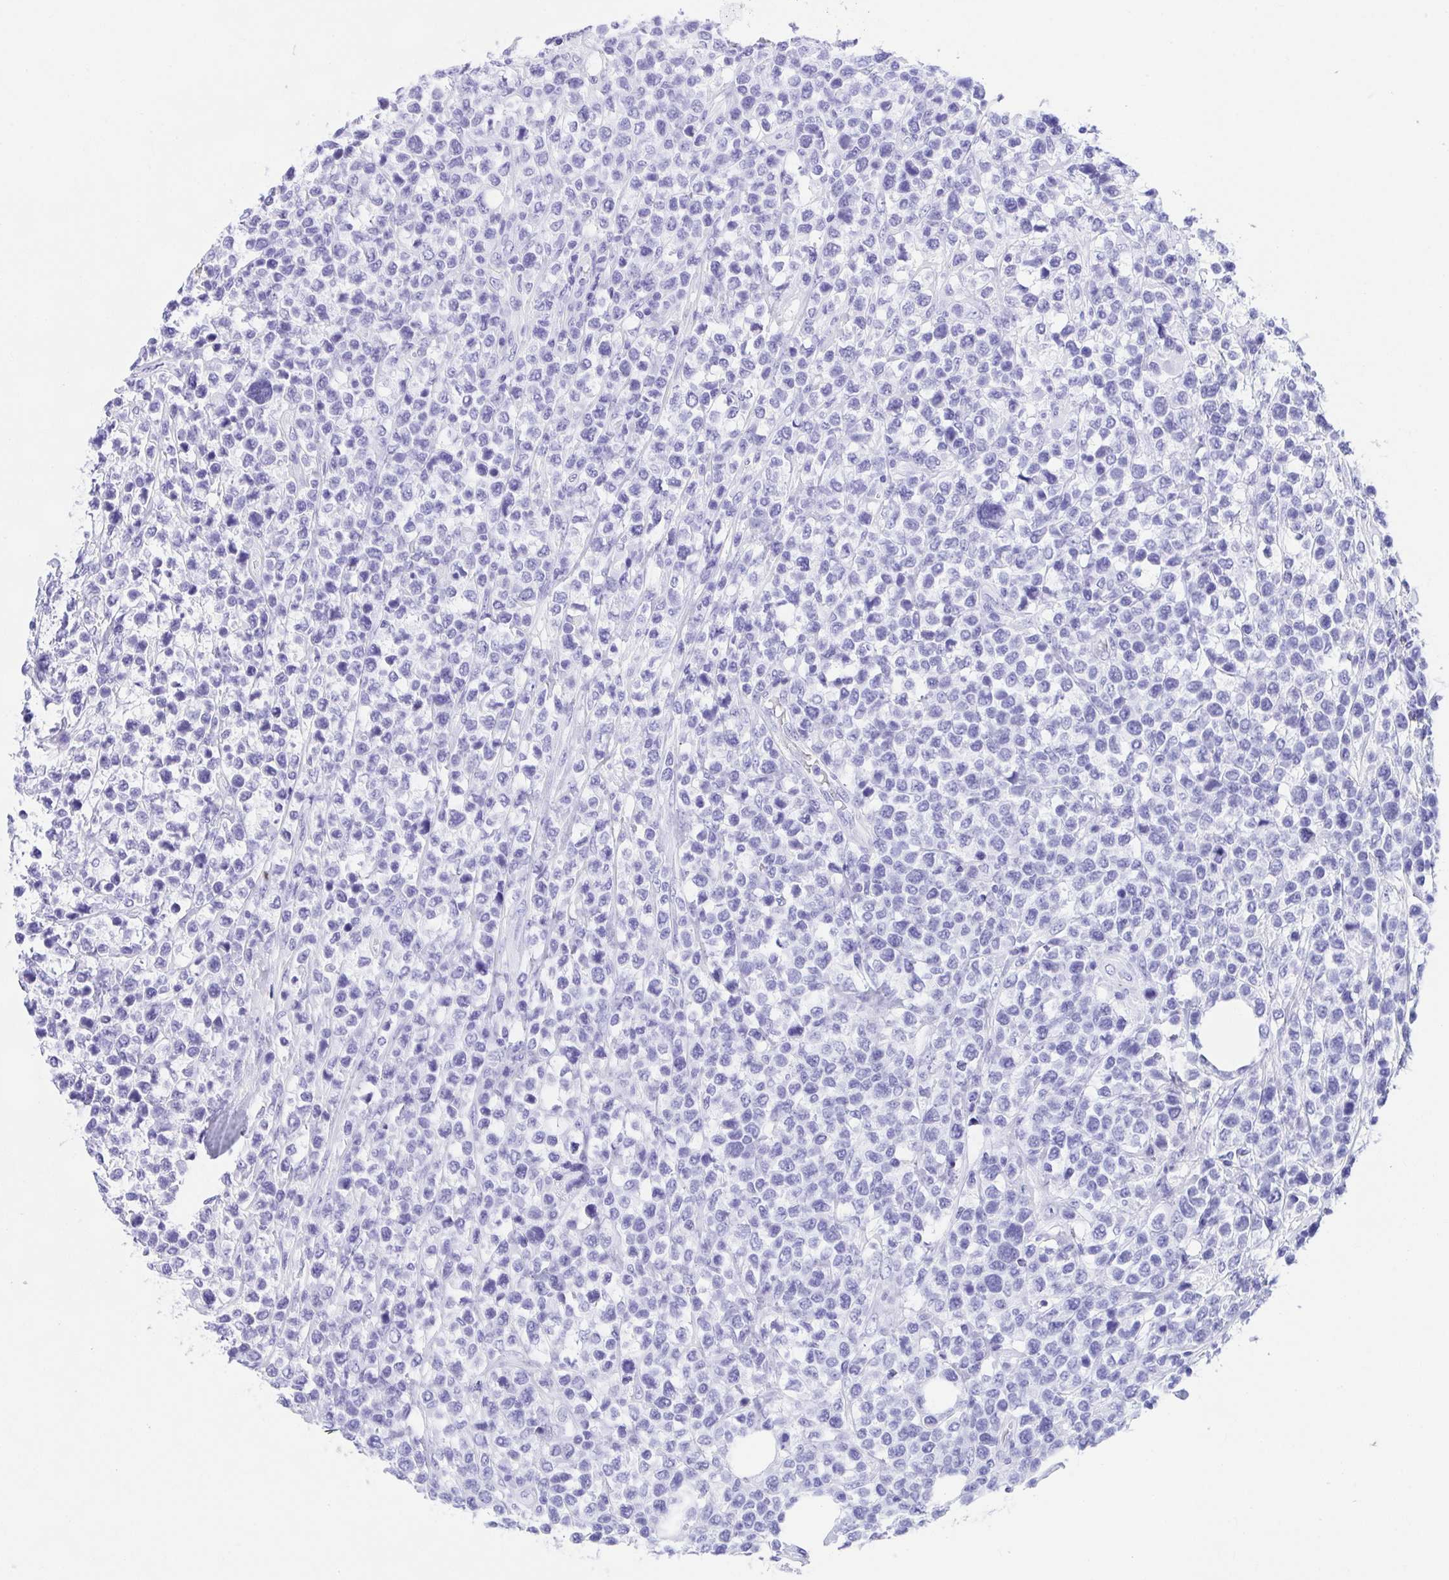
{"staining": {"intensity": "negative", "quantity": "none", "location": "none"}, "tissue": "lymphoma", "cell_type": "Tumor cells", "image_type": "cancer", "snomed": [{"axis": "morphology", "description": "Malignant lymphoma, non-Hodgkin's type, High grade"}, {"axis": "topography", "description": "Soft tissue"}], "caption": "Immunohistochemical staining of human malignant lymphoma, non-Hodgkin's type (high-grade) reveals no significant expression in tumor cells.", "gene": "ANK1", "patient": {"sex": "female", "age": 56}}